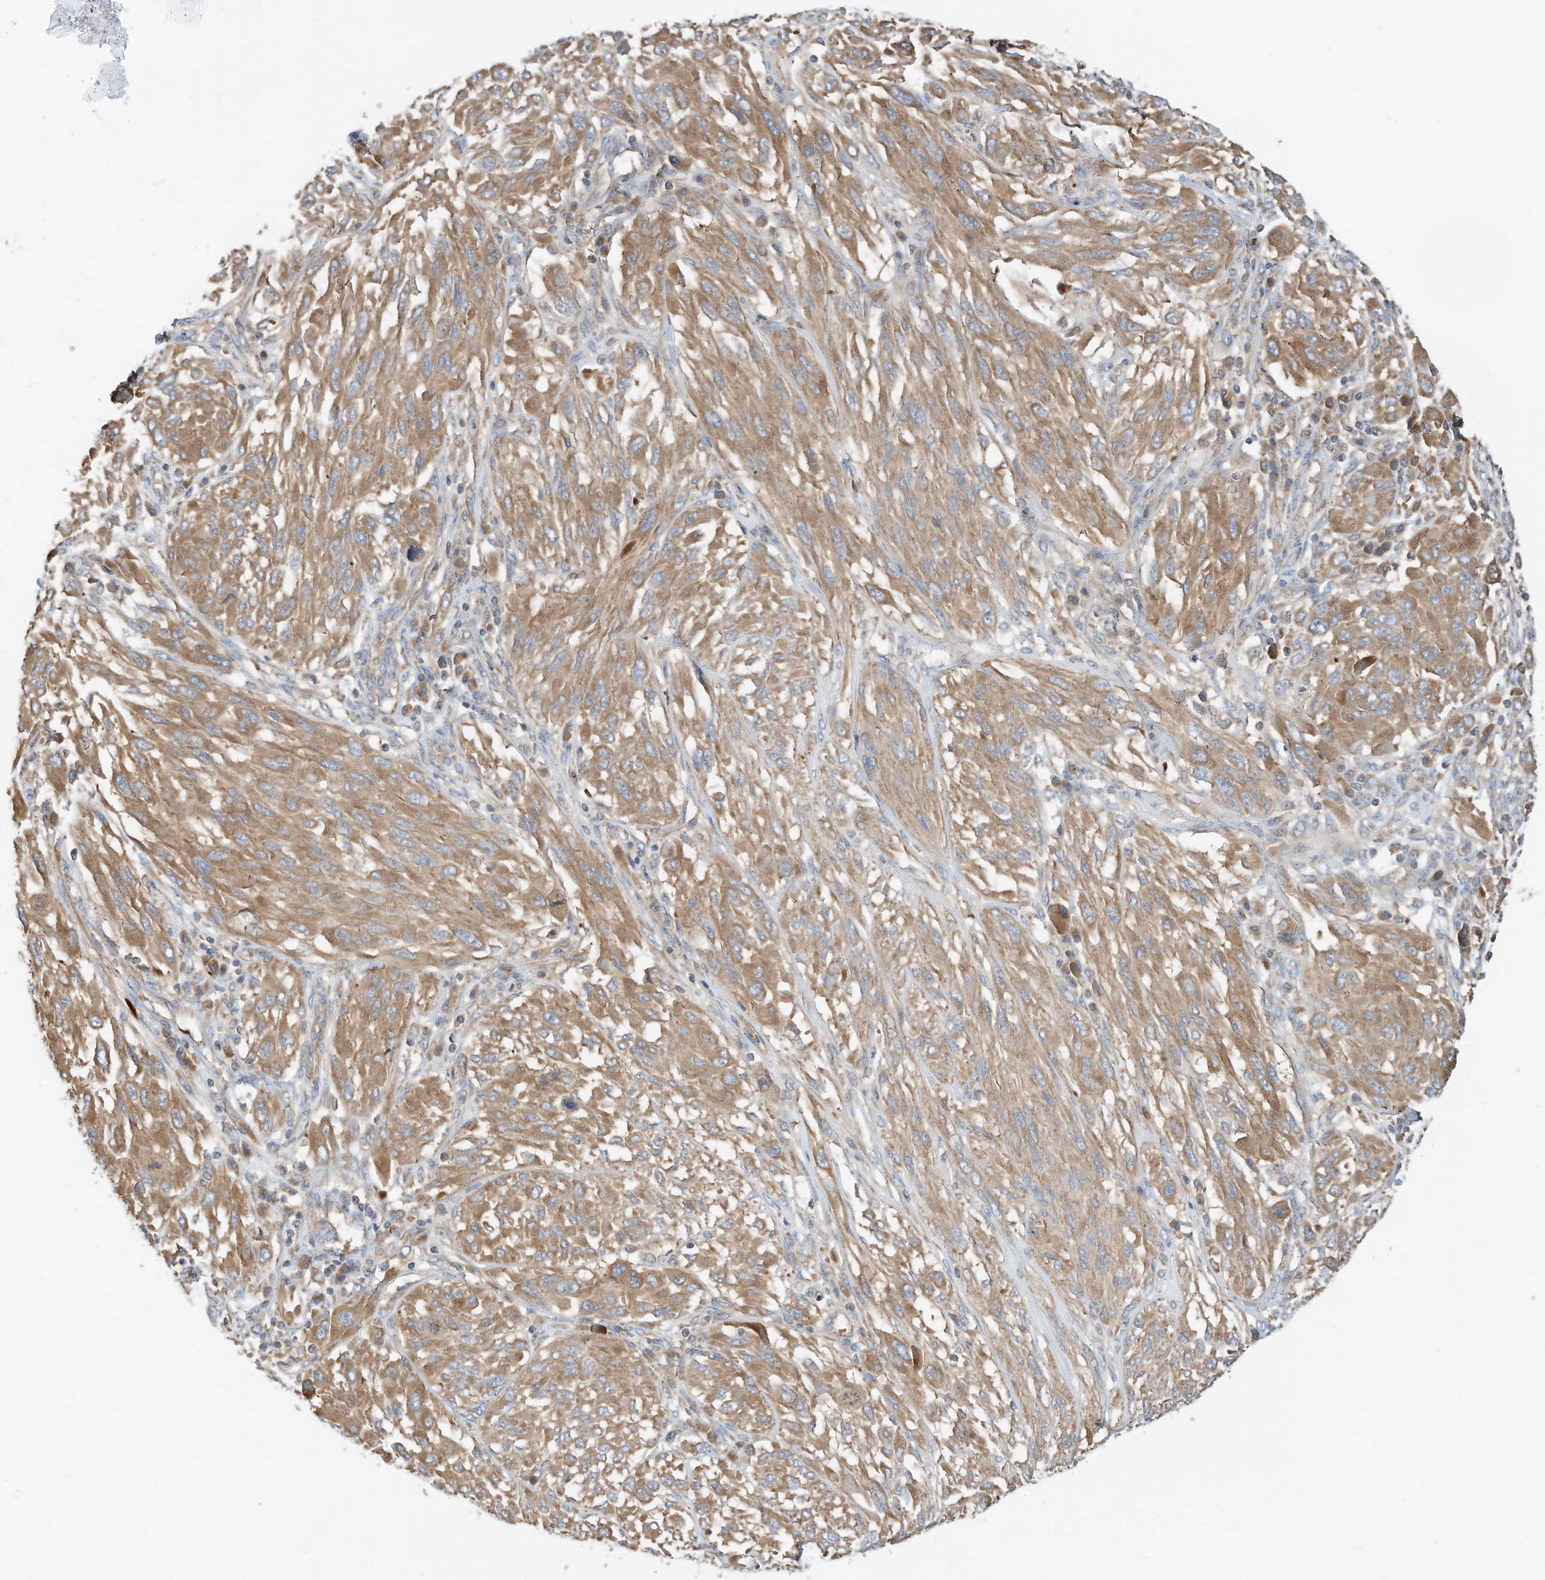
{"staining": {"intensity": "moderate", "quantity": ">75%", "location": "cytoplasmic/membranous"}, "tissue": "melanoma", "cell_type": "Tumor cells", "image_type": "cancer", "snomed": [{"axis": "morphology", "description": "Malignant melanoma, NOS"}, {"axis": "topography", "description": "Skin"}], "caption": "Immunohistochemical staining of malignant melanoma shows moderate cytoplasmic/membranous protein staining in about >75% of tumor cells.", "gene": "CPAMD8", "patient": {"sex": "female", "age": 91}}